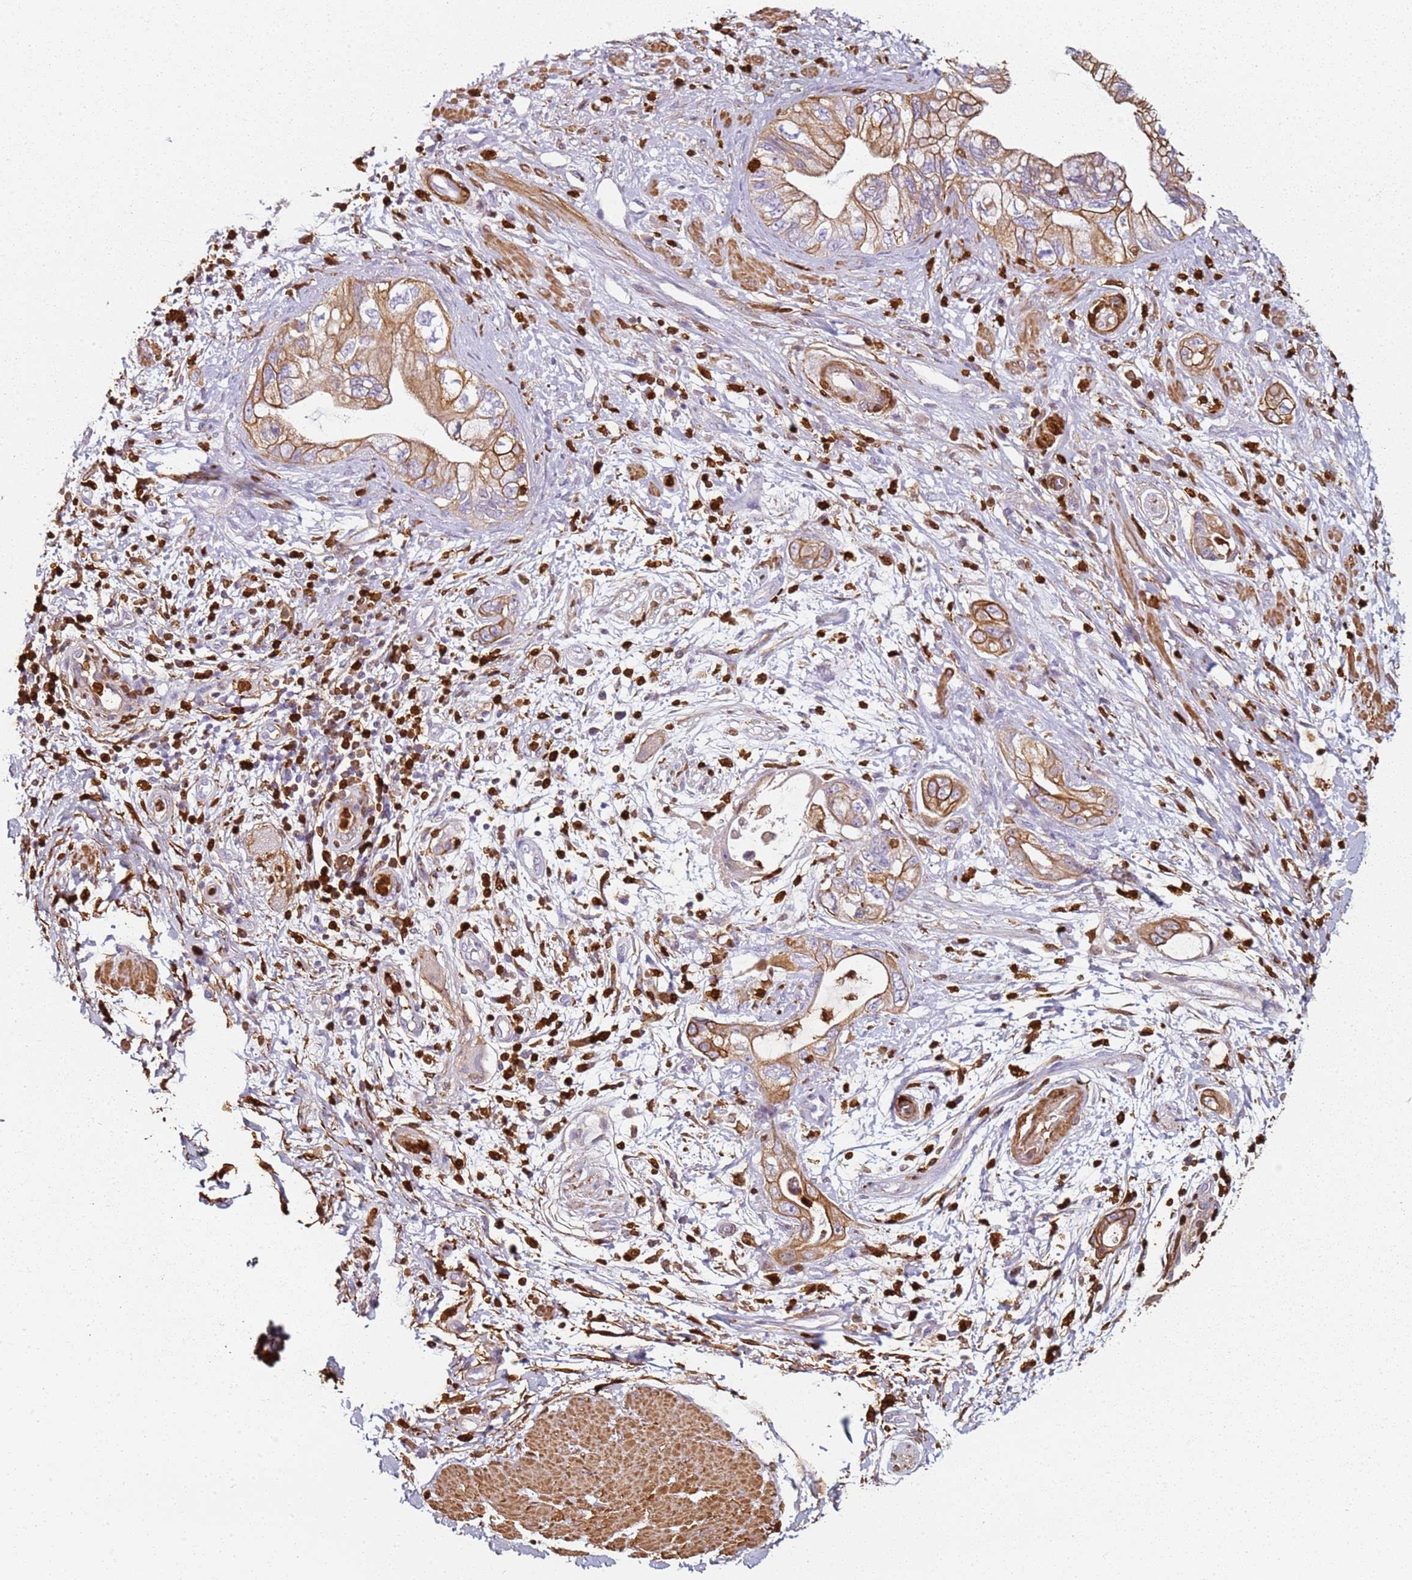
{"staining": {"intensity": "moderate", "quantity": ">75%", "location": "cytoplasmic/membranous"}, "tissue": "pancreatic cancer", "cell_type": "Tumor cells", "image_type": "cancer", "snomed": [{"axis": "morphology", "description": "Adenocarcinoma, NOS"}, {"axis": "topography", "description": "Pancreas"}], "caption": "A brown stain shows moderate cytoplasmic/membranous expression of a protein in pancreatic adenocarcinoma tumor cells. The staining was performed using DAB to visualize the protein expression in brown, while the nuclei were stained in blue with hematoxylin (Magnification: 20x).", "gene": "S100A4", "patient": {"sex": "female", "age": 73}}